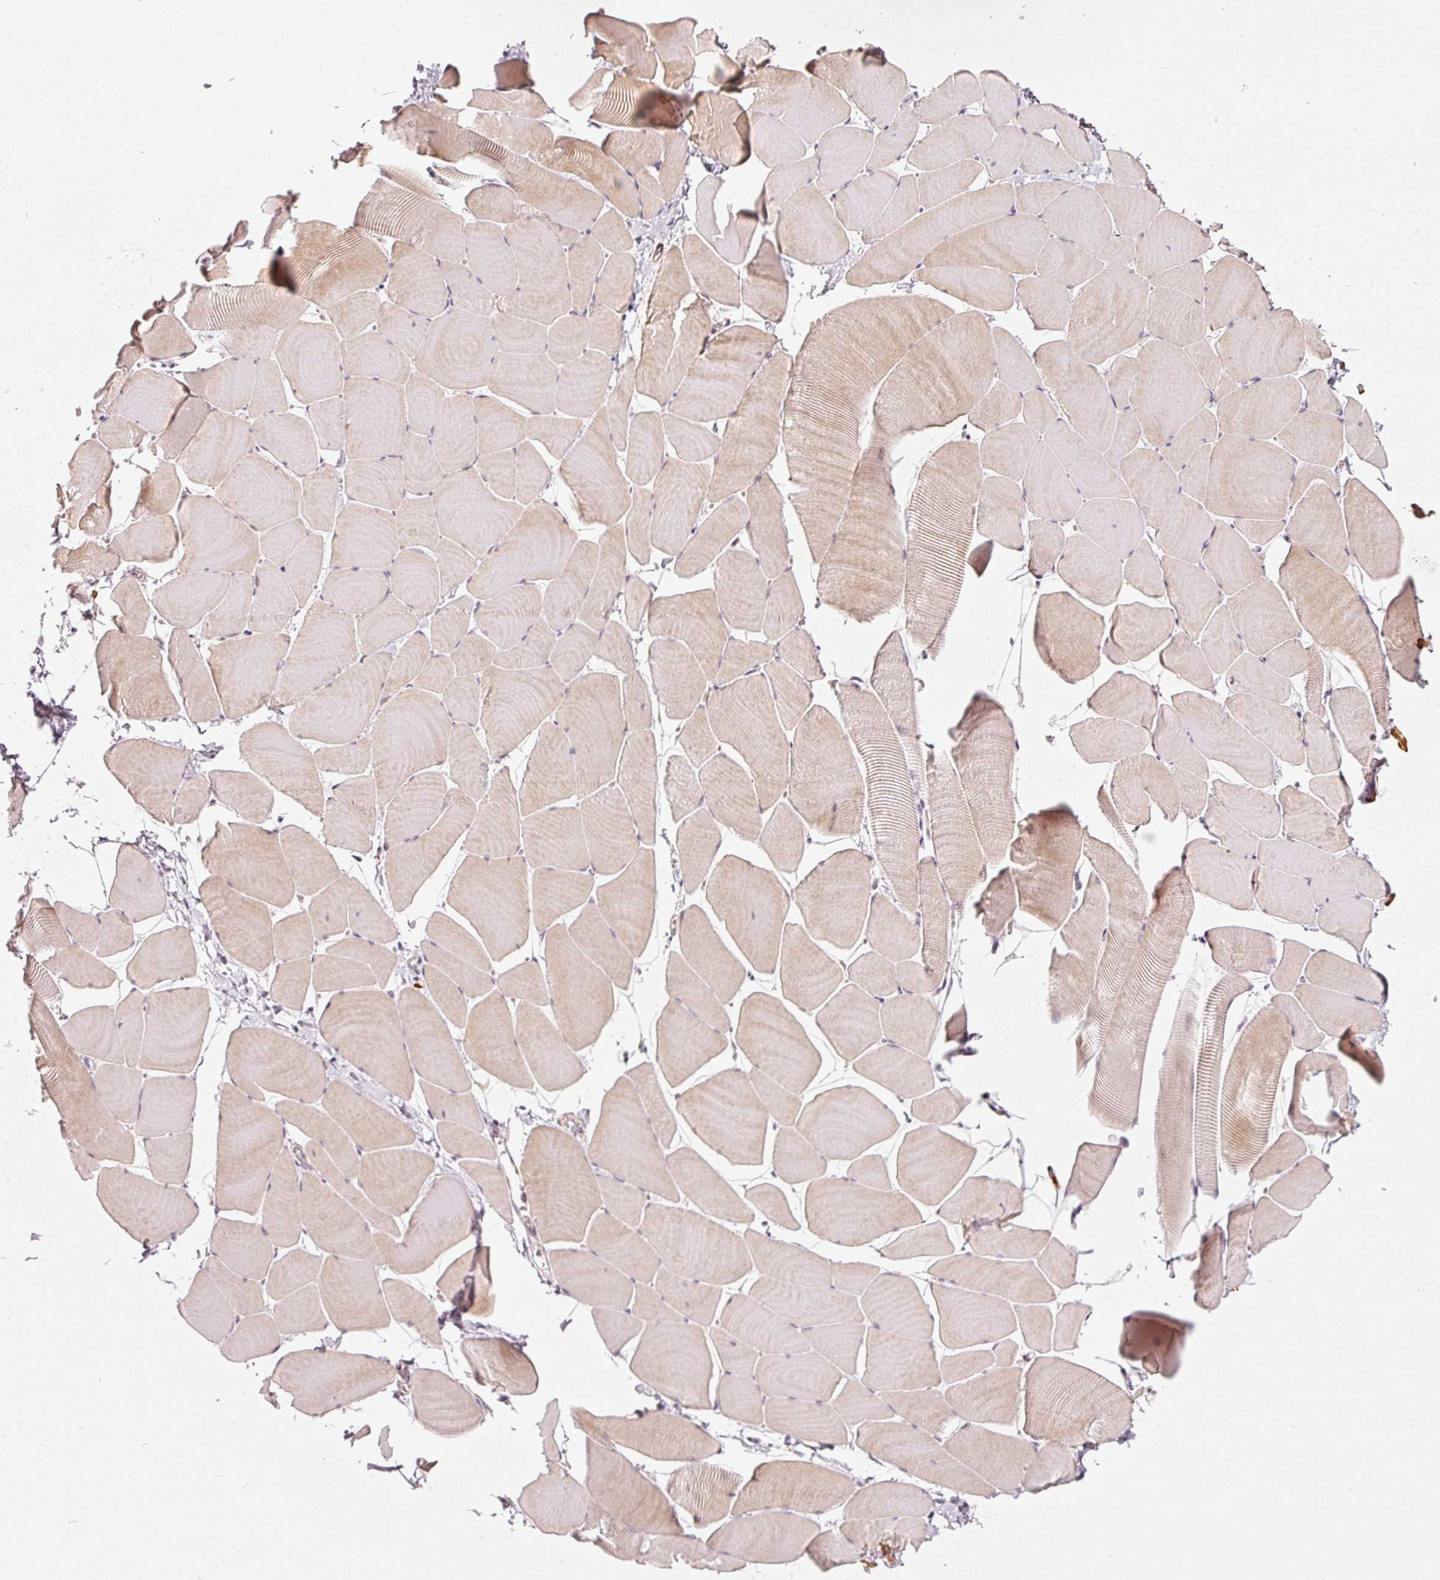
{"staining": {"intensity": "moderate", "quantity": "25%-75%", "location": "cytoplasmic/membranous"}, "tissue": "skeletal muscle", "cell_type": "Myocytes", "image_type": "normal", "snomed": [{"axis": "morphology", "description": "Normal tissue, NOS"}, {"axis": "topography", "description": "Skeletal muscle"}], "caption": "An image of skeletal muscle stained for a protein demonstrates moderate cytoplasmic/membranous brown staining in myocytes. (Stains: DAB (3,3'-diaminobenzidine) in brown, nuclei in blue, Microscopy: brightfield microscopy at high magnification).", "gene": "MXRA8", "patient": {"sex": "male", "age": 25}}